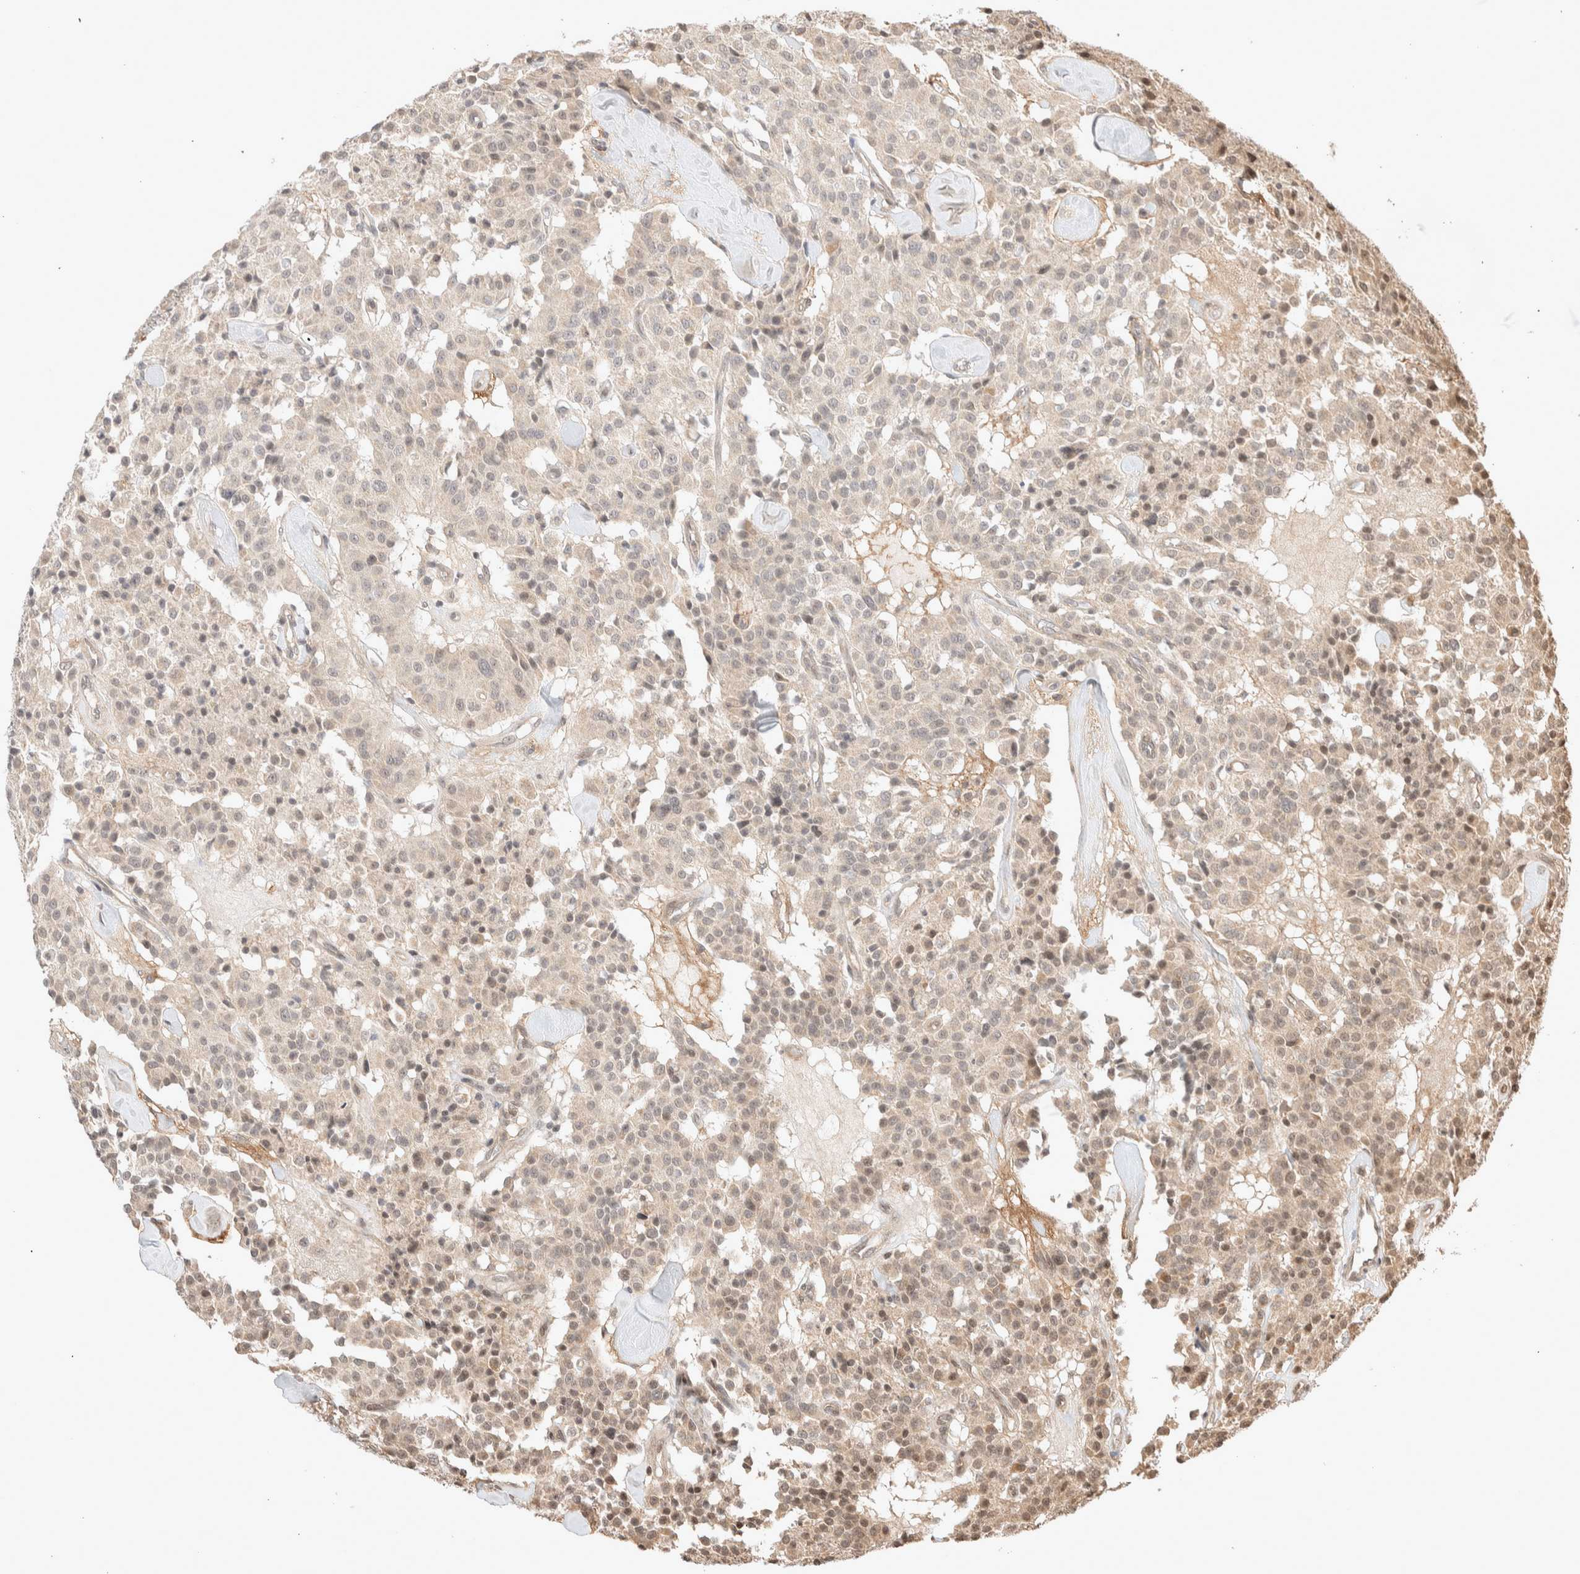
{"staining": {"intensity": "weak", "quantity": "<25%", "location": "nuclear"}, "tissue": "carcinoid", "cell_type": "Tumor cells", "image_type": "cancer", "snomed": [{"axis": "morphology", "description": "Carcinoid, malignant, NOS"}, {"axis": "topography", "description": "Lung"}], "caption": "This image is of carcinoid stained with IHC to label a protein in brown with the nuclei are counter-stained blue. There is no expression in tumor cells.", "gene": "THRA", "patient": {"sex": "male", "age": 30}}